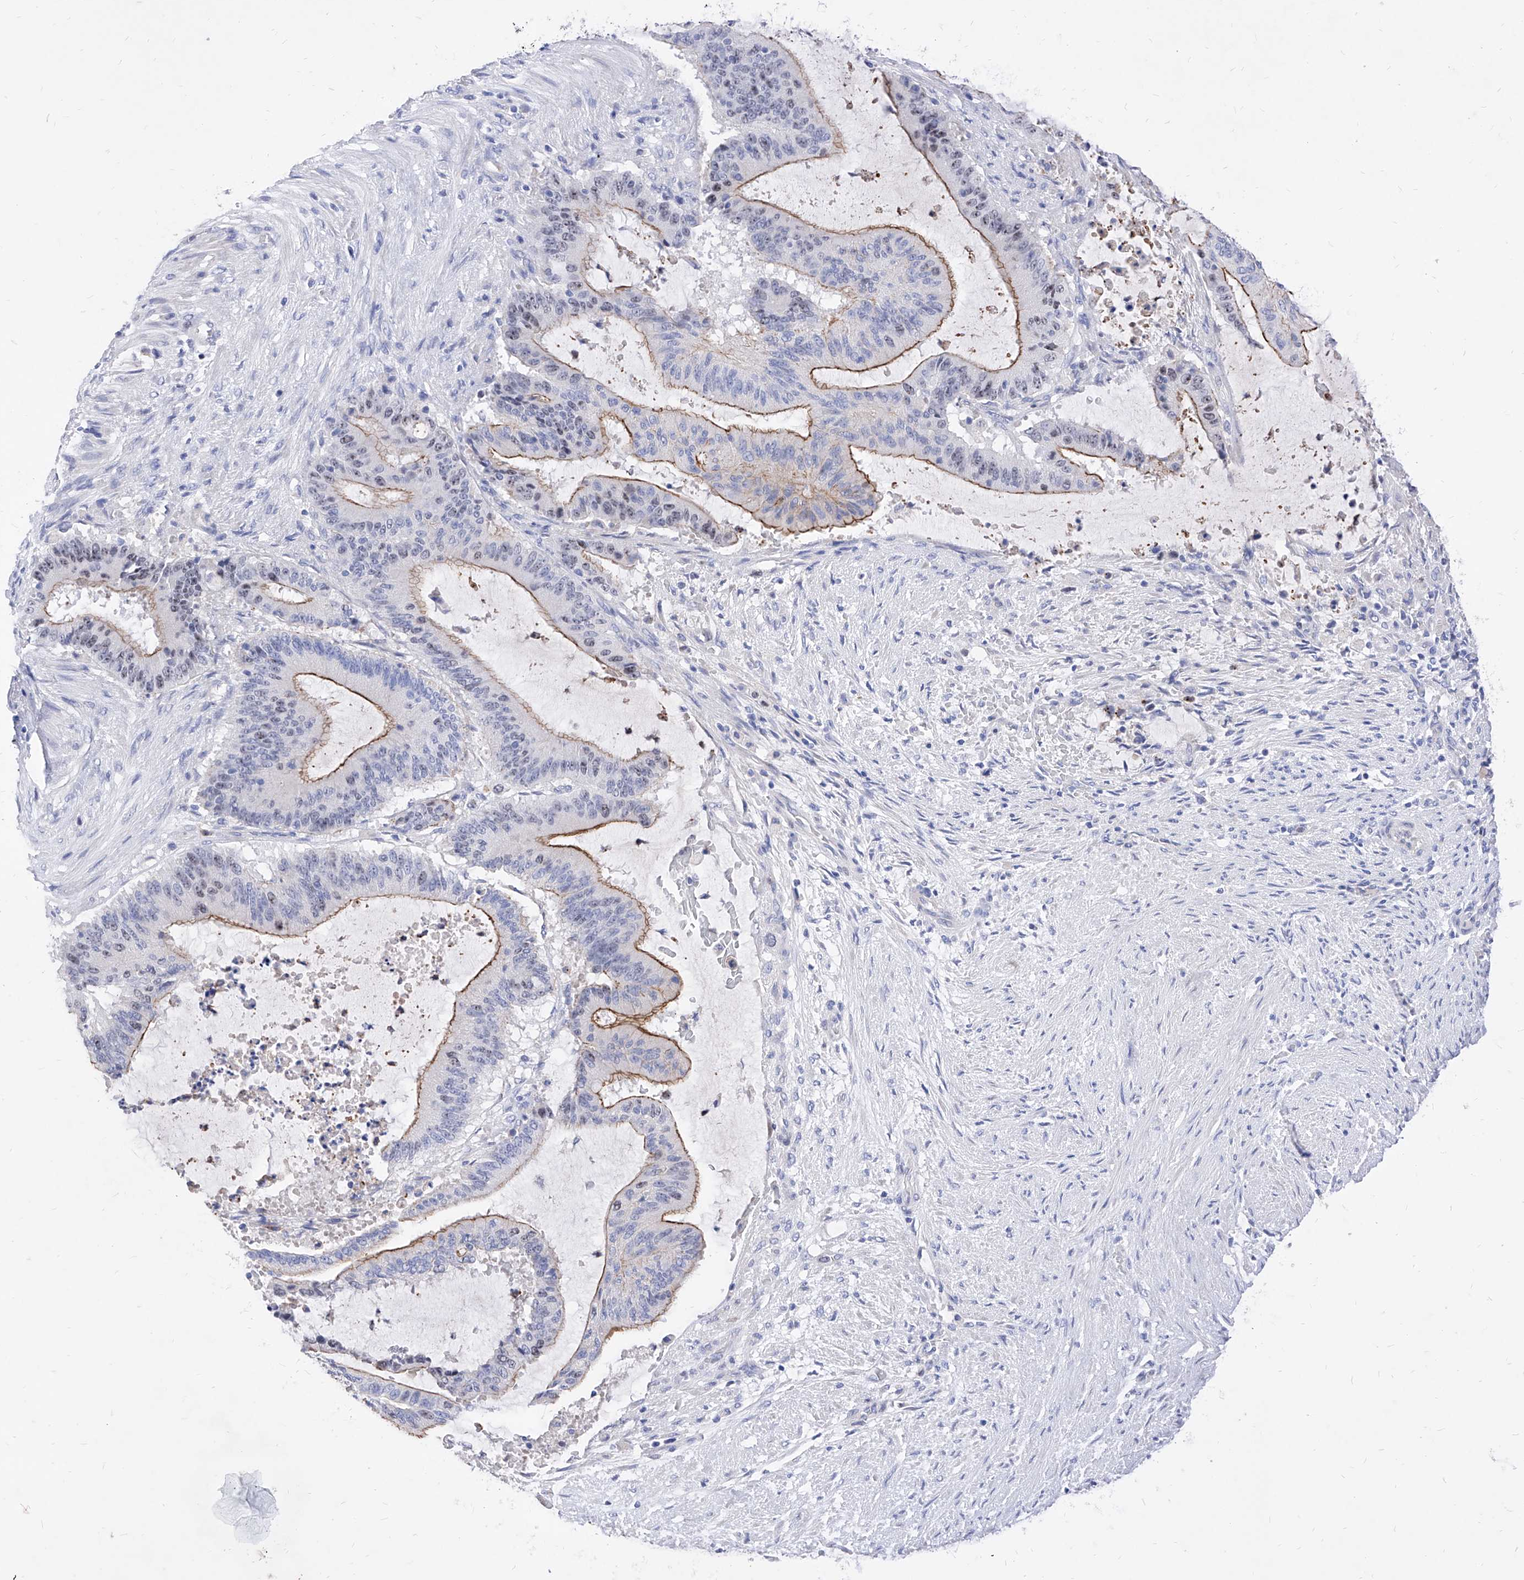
{"staining": {"intensity": "moderate", "quantity": "25%-75%", "location": "cytoplasmic/membranous"}, "tissue": "liver cancer", "cell_type": "Tumor cells", "image_type": "cancer", "snomed": [{"axis": "morphology", "description": "Normal tissue, NOS"}, {"axis": "morphology", "description": "Cholangiocarcinoma"}, {"axis": "topography", "description": "Liver"}, {"axis": "topography", "description": "Peripheral nerve tissue"}], "caption": "DAB immunohistochemical staining of human liver cancer displays moderate cytoplasmic/membranous protein staining in about 25%-75% of tumor cells.", "gene": "VAX1", "patient": {"sex": "female", "age": 73}}